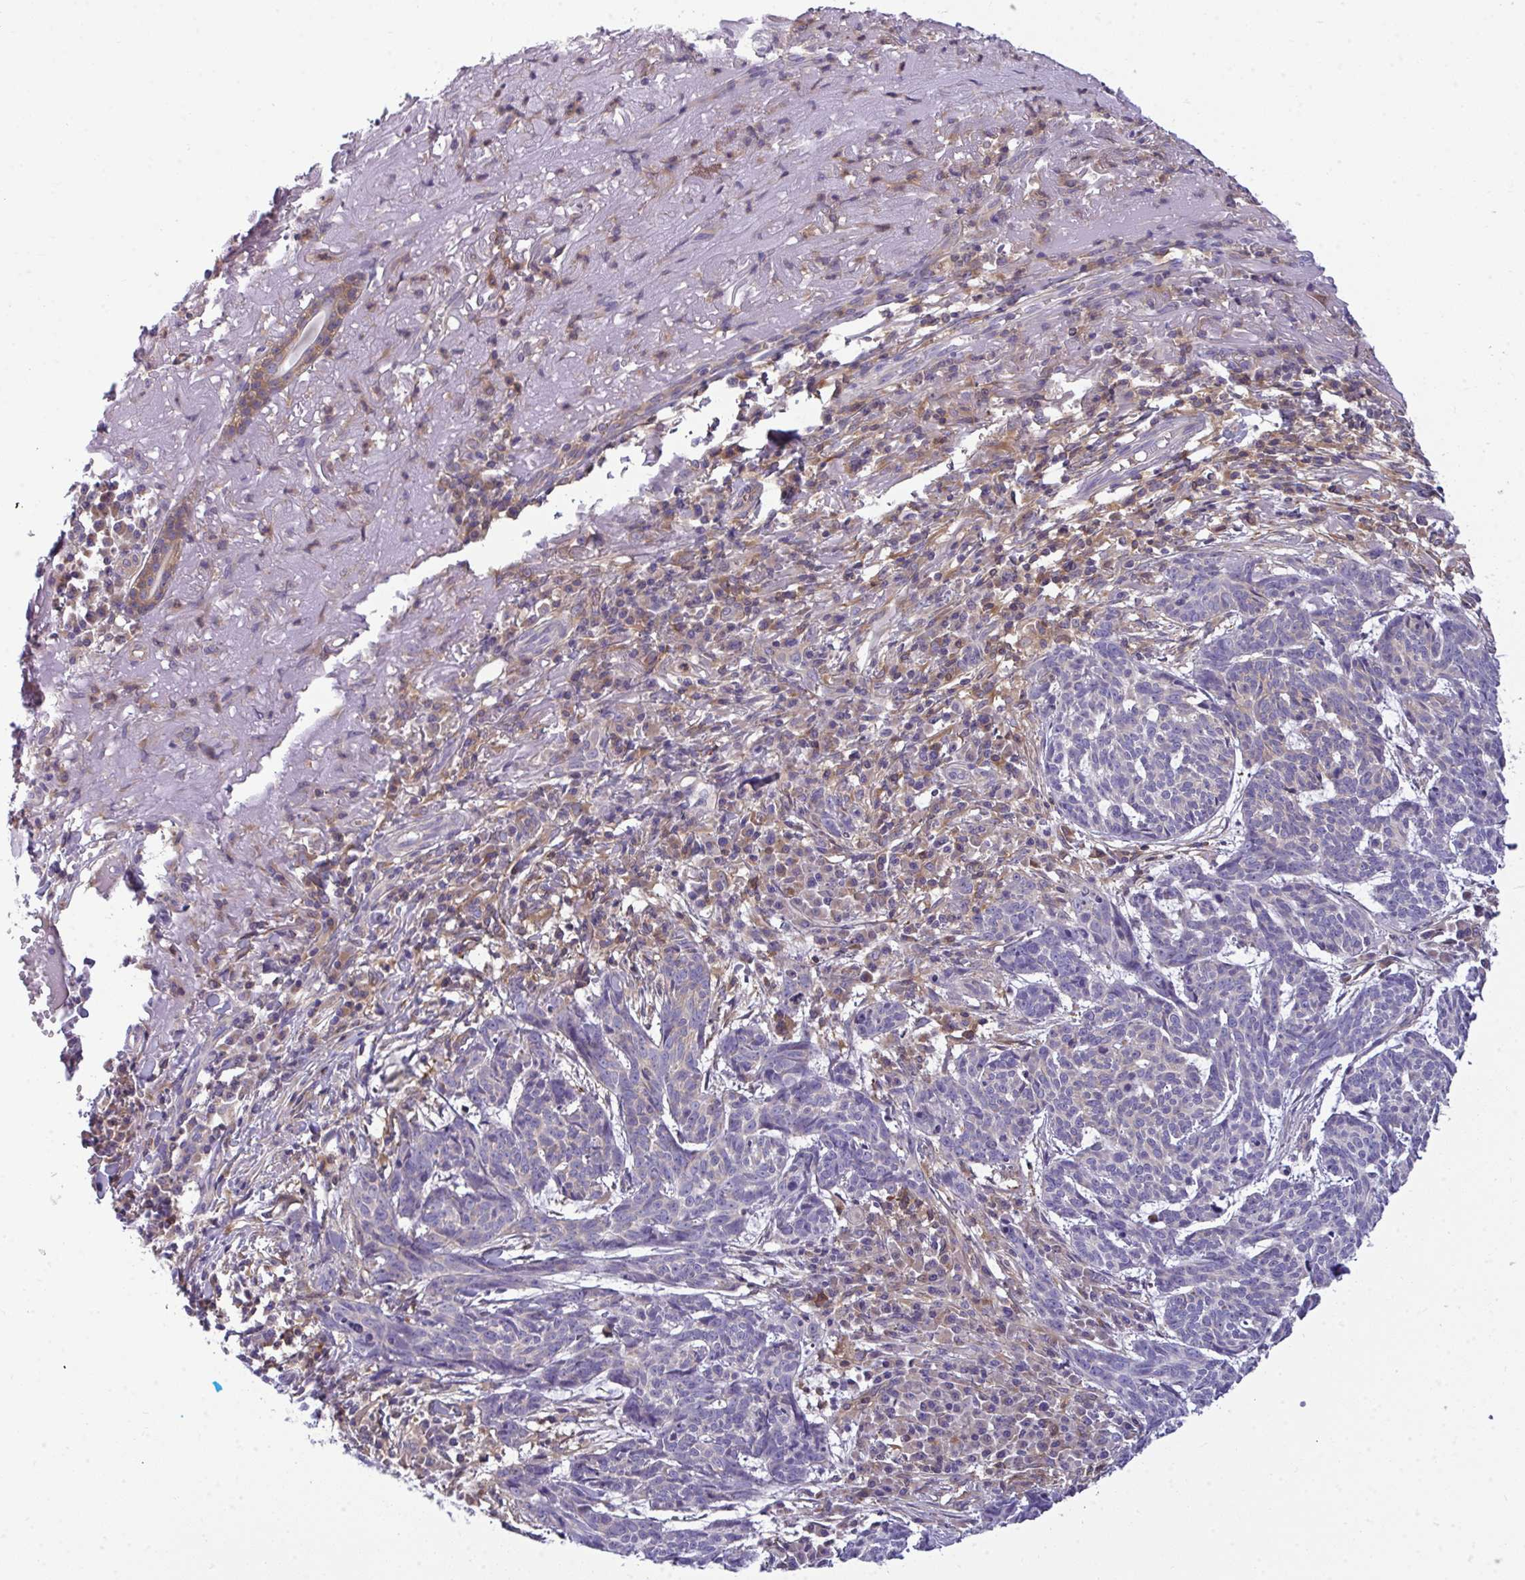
{"staining": {"intensity": "weak", "quantity": "25%-75%", "location": "cytoplasmic/membranous"}, "tissue": "skin cancer", "cell_type": "Tumor cells", "image_type": "cancer", "snomed": [{"axis": "morphology", "description": "Basal cell carcinoma"}, {"axis": "topography", "description": "Skin"}], "caption": "This histopathology image displays IHC staining of human skin cancer (basal cell carcinoma), with low weak cytoplasmic/membranous staining in about 25%-75% of tumor cells.", "gene": "SLC30A6", "patient": {"sex": "female", "age": 93}}